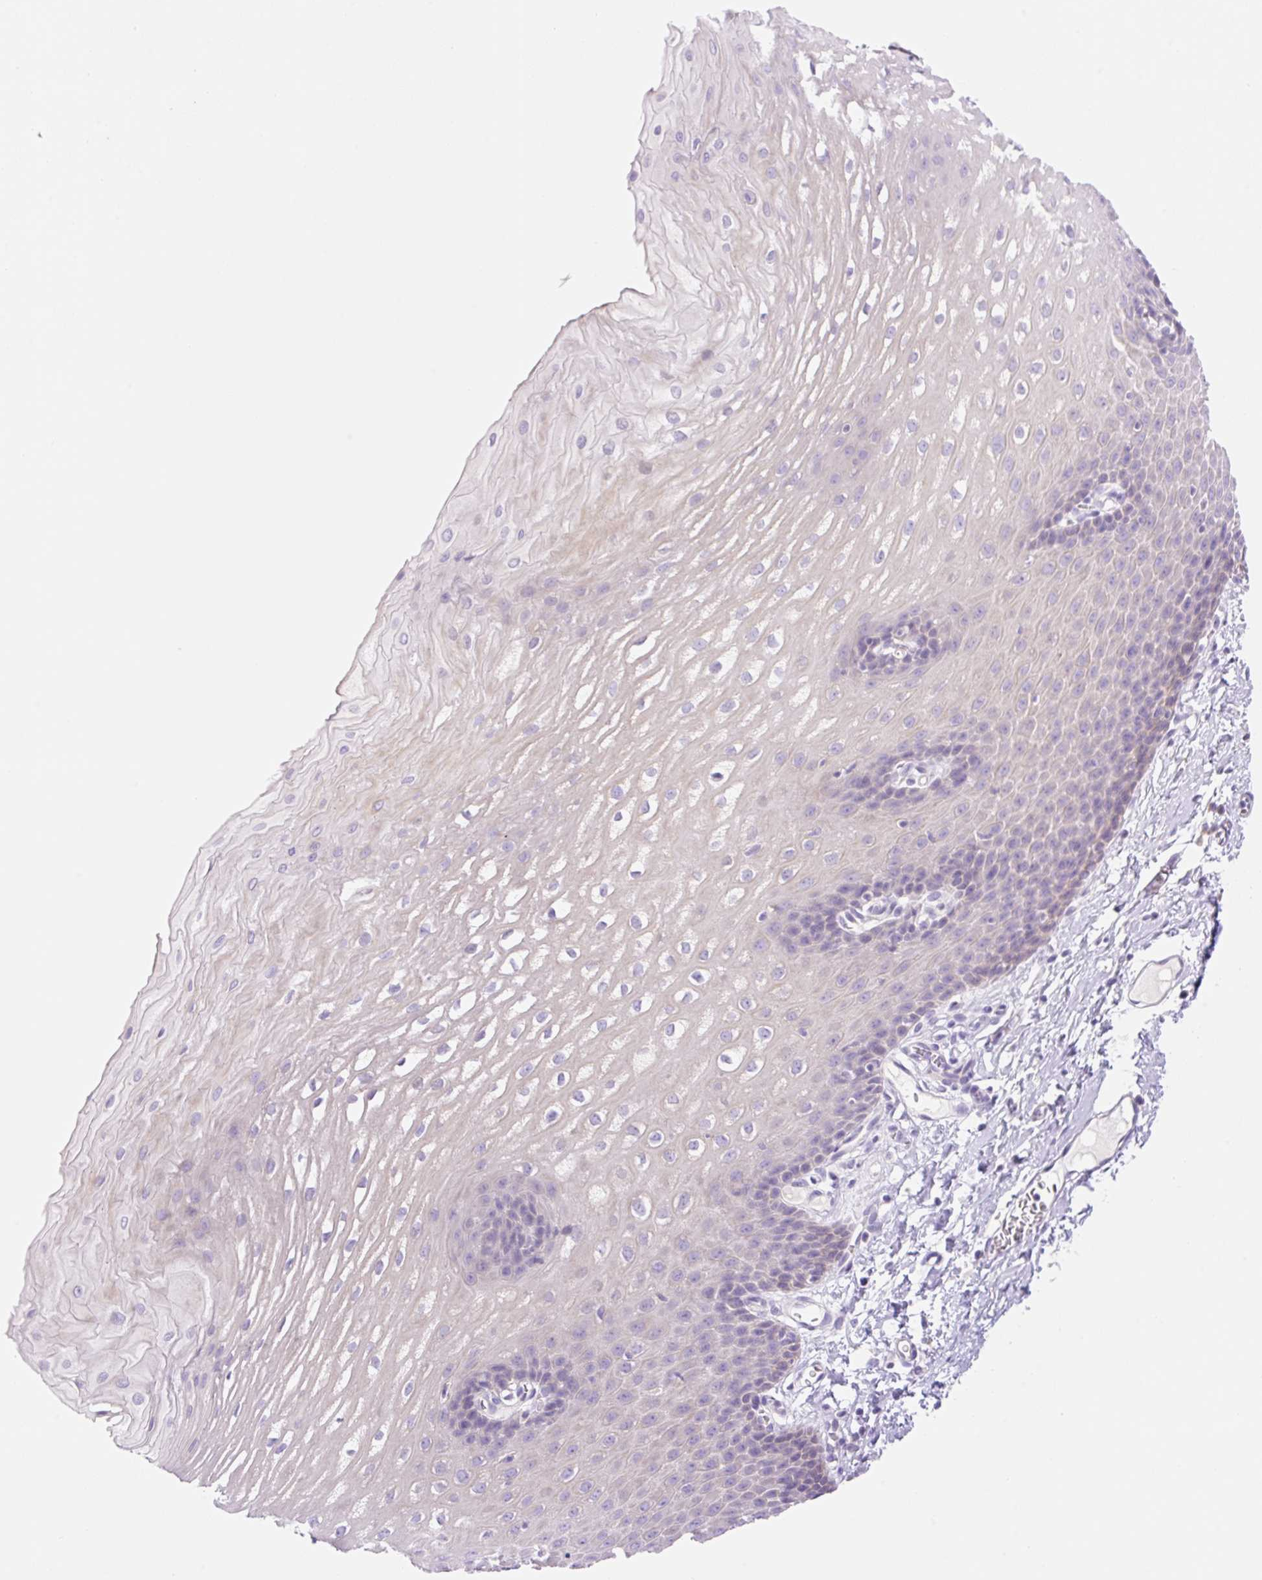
{"staining": {"intensity": "negative", "quantity": "none", "location": "none"}, "tissue": "esophagus", "cell_type": "Squamous epithelial cells", "image_type": "normal", "snomed": [{"axis": "morphology", "description": "Normal tissue, NOS"}, {"axis": "topography", "description": "Esophagus"}], "caption": "High power microscopy micrograph of an immunohistochemistry (IHC) histopathology image of benign esophagus, revealing no significant positivity in squamous epithelial cells.", "gene": "DENND5A", "patient": {"sex": "male", "age": 70}}